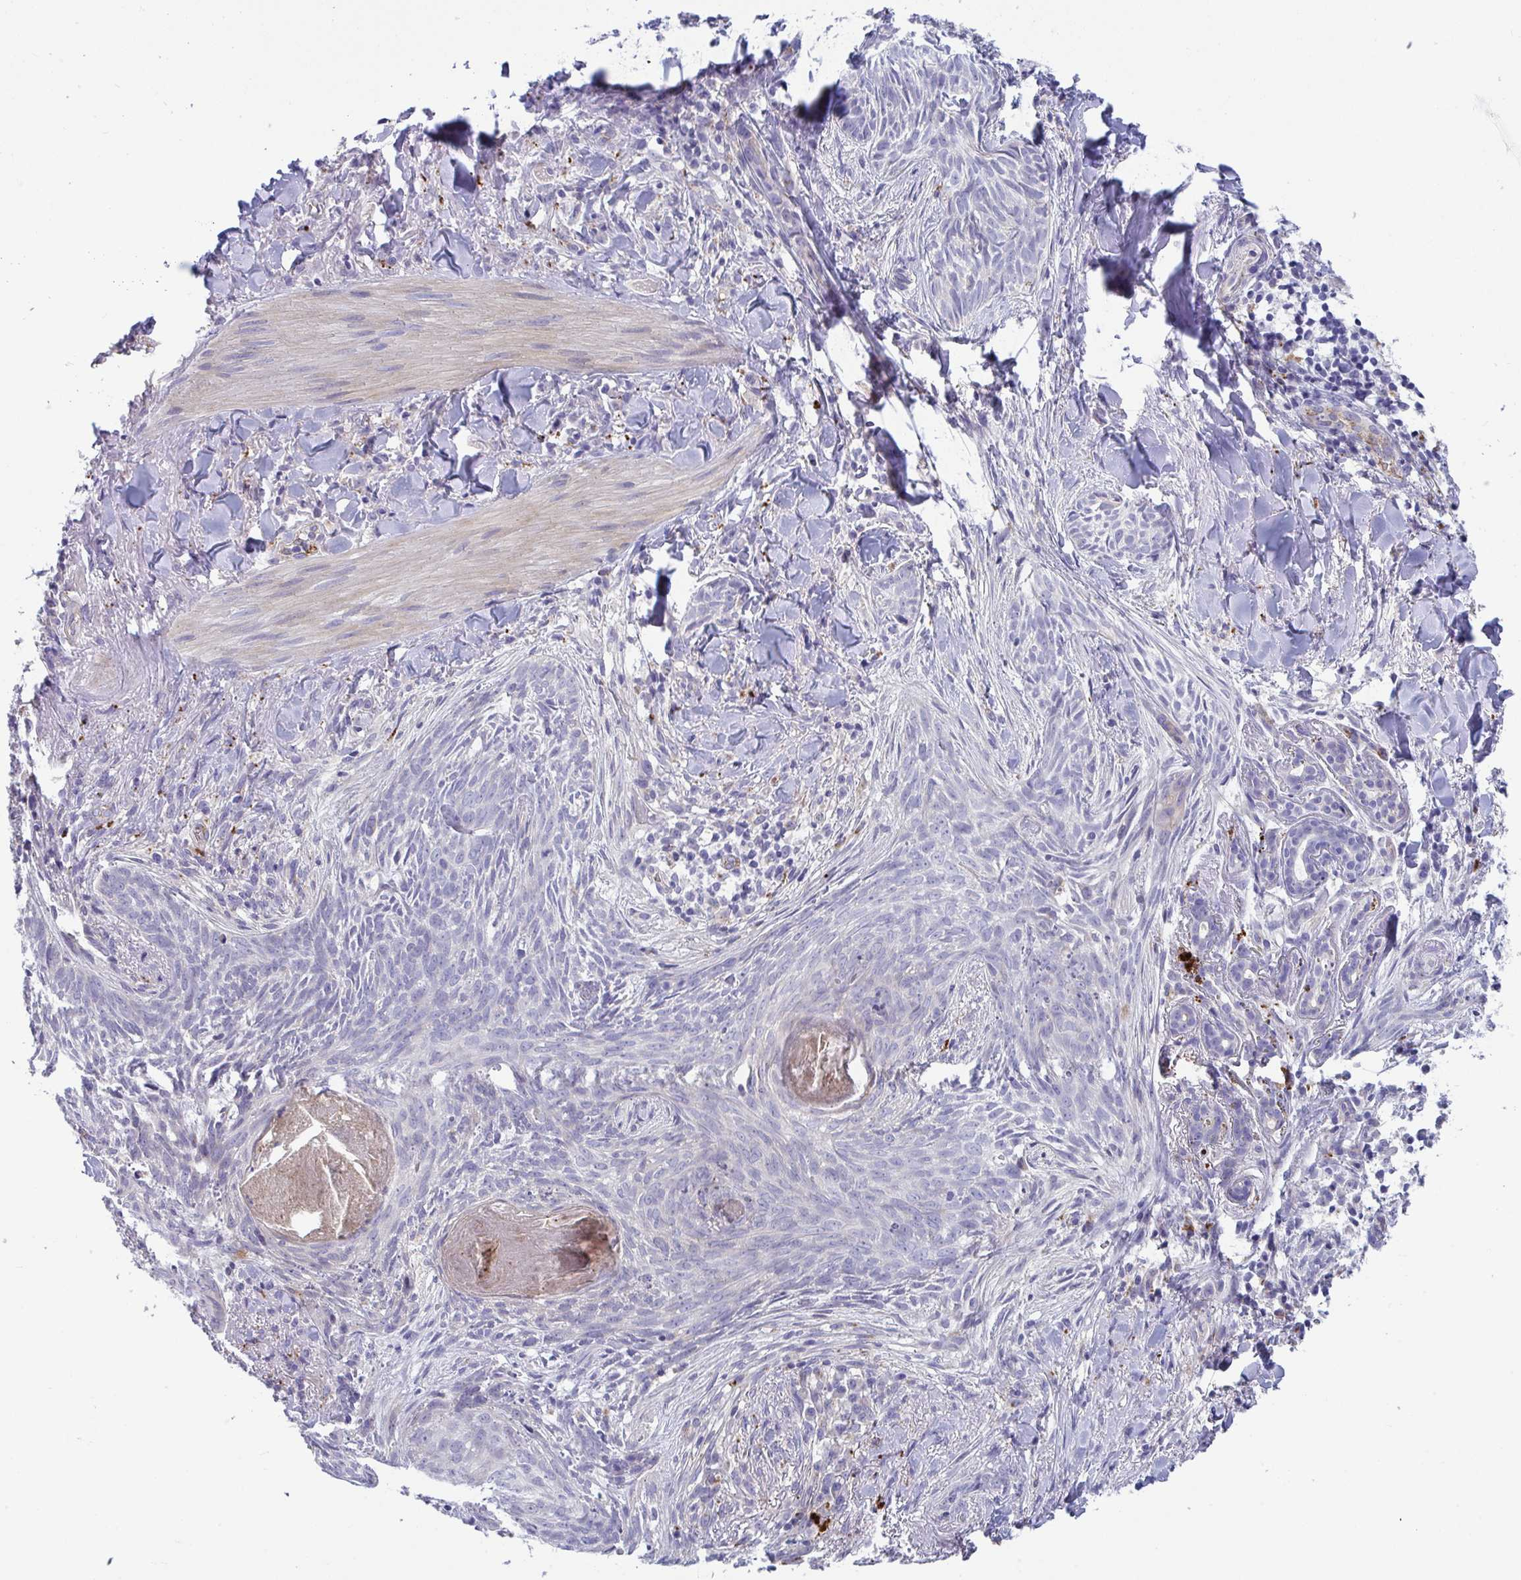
{"staining": {"intensity": "negative", "quantity": "none", "location": "none"}, "tissue": "skin cancer", "cell_type": "Tumor cells", "image_type": "cancer", "snomed": [{"axis": "morphology", "description": "Basal cell carcinoma"}, {"axis": "topography", "description": "Skin"}], "caption": "Immunohistochemistry (IHC) micrograph of neoplastic tissue: skin basal cell carcinoma stained with DAB exhibits no significant protein expression in tumor cells.", "gene": "TOR1AIP2", "patient": {"sex": "female", "age": 93}}